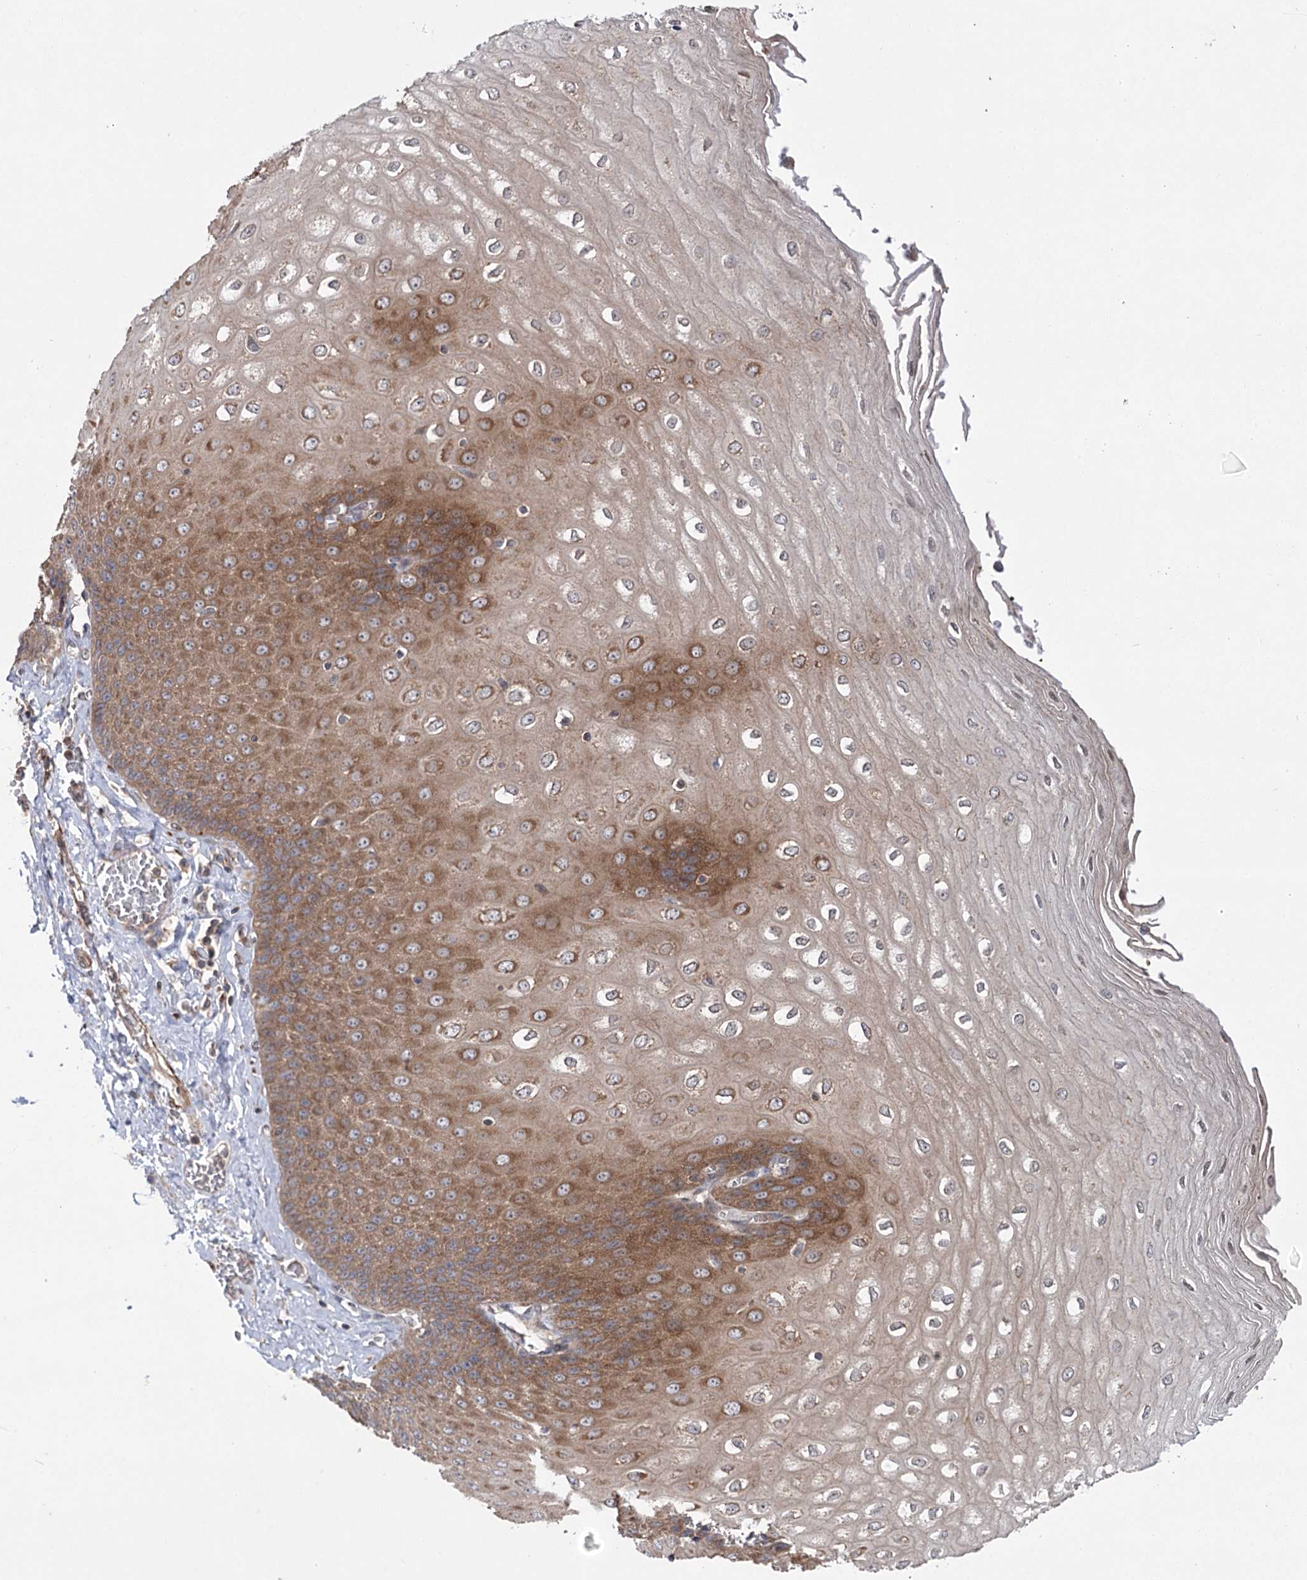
{"staining": {"intensity": "moderate", "quantity": ">75%", "location": "cytoplasmic/membranous"}, "tissue": "esophagus", "cell_type": "Squamous epithelial cells", "image_type": "normal", "snomed": [{"axis": "morphology", "description": "Normal tissue, NOS"}, {"axis": "topography", "description": "Esophagus"}], "caption": "Protein expression analysis of benign esophagus shows moderate cytoplasmic/membranous expression in approximately >75% of squamous epithelial cells.", "gene": "VPS37B", "patient": {"sex": "male", "age": 60}}